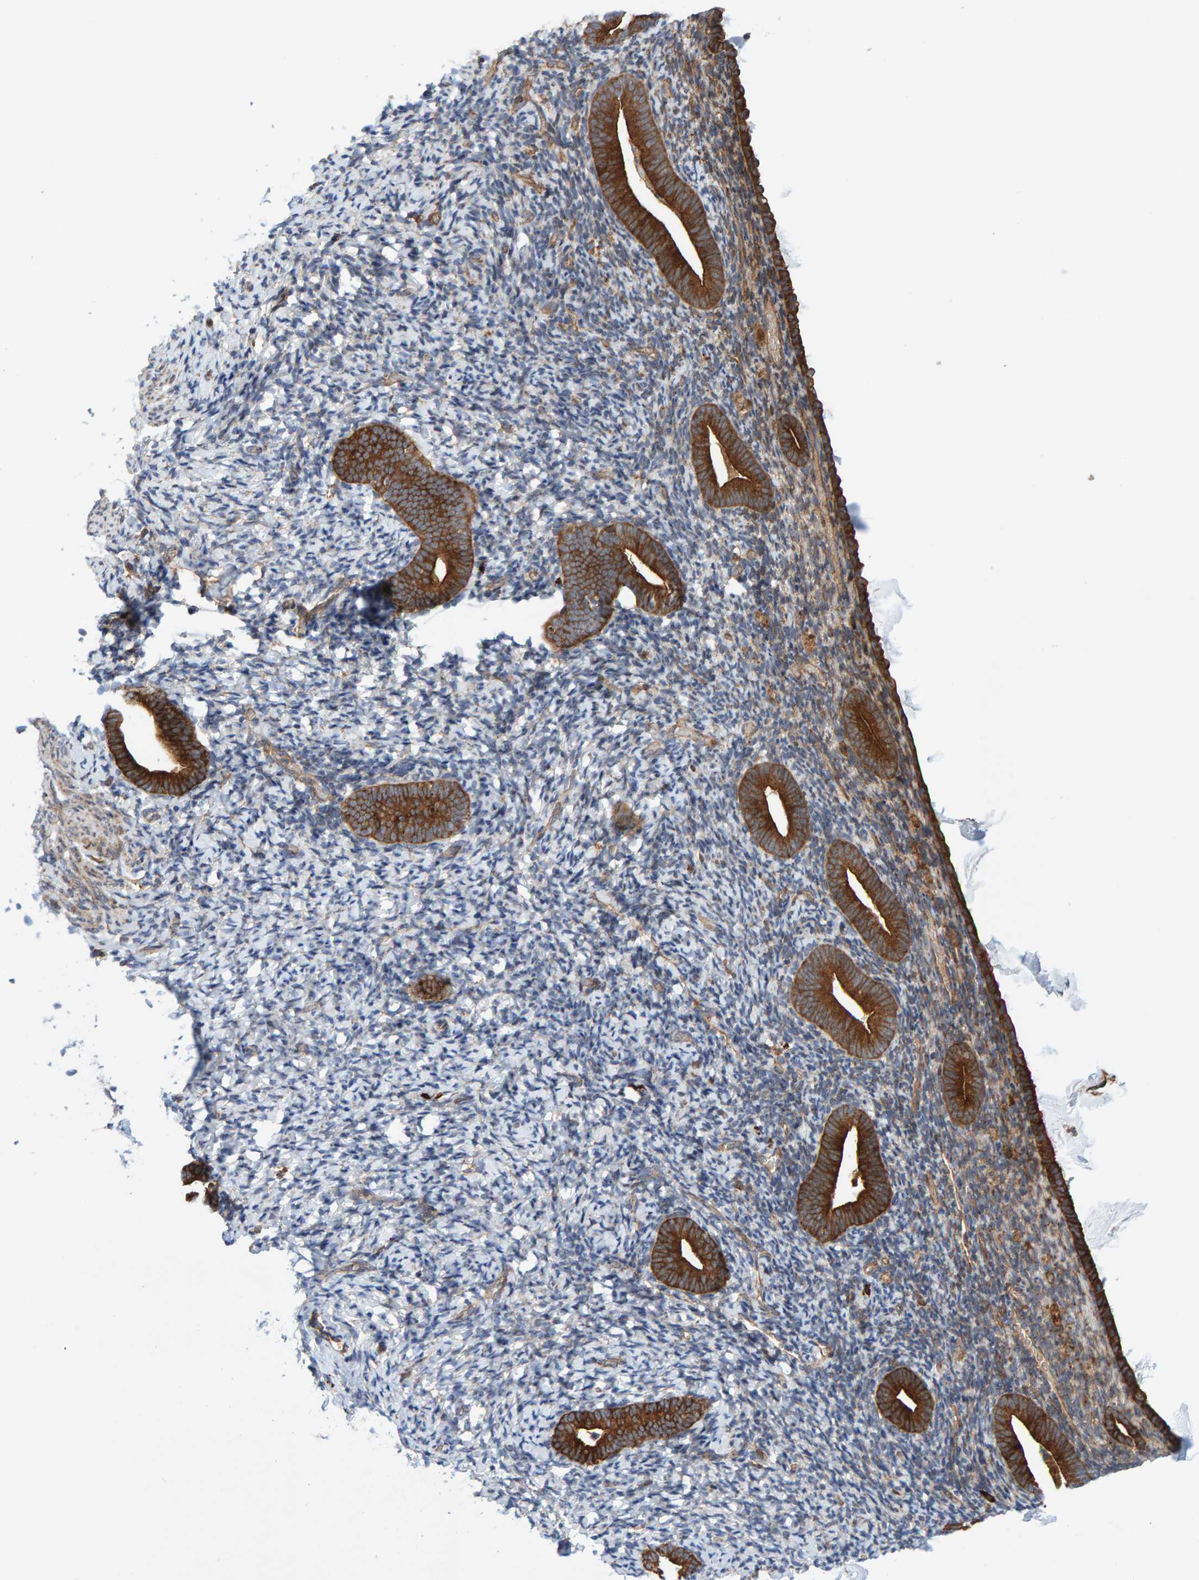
{"staining": {"intensity": "weak", "quantity": "<25%", "location": "cytoplasmic/membranous"}, "tissue": "endometrium", "cell_type": "Cells in endometrial stroma", "image_type": "normal", "snomed": [{"axis": "morphology", "description": "Normal tissue, NOS"}, {"axis": "topography", "description": "Endometrium"}], "caption": "This is an immunohistochemistry (IHC) histopathology image of unremarkable human endometrium. There is no positivity in cells in endometrial stroma.", "gene": "KIAA0753", "patient": {"sex": "female", "age": 51}}